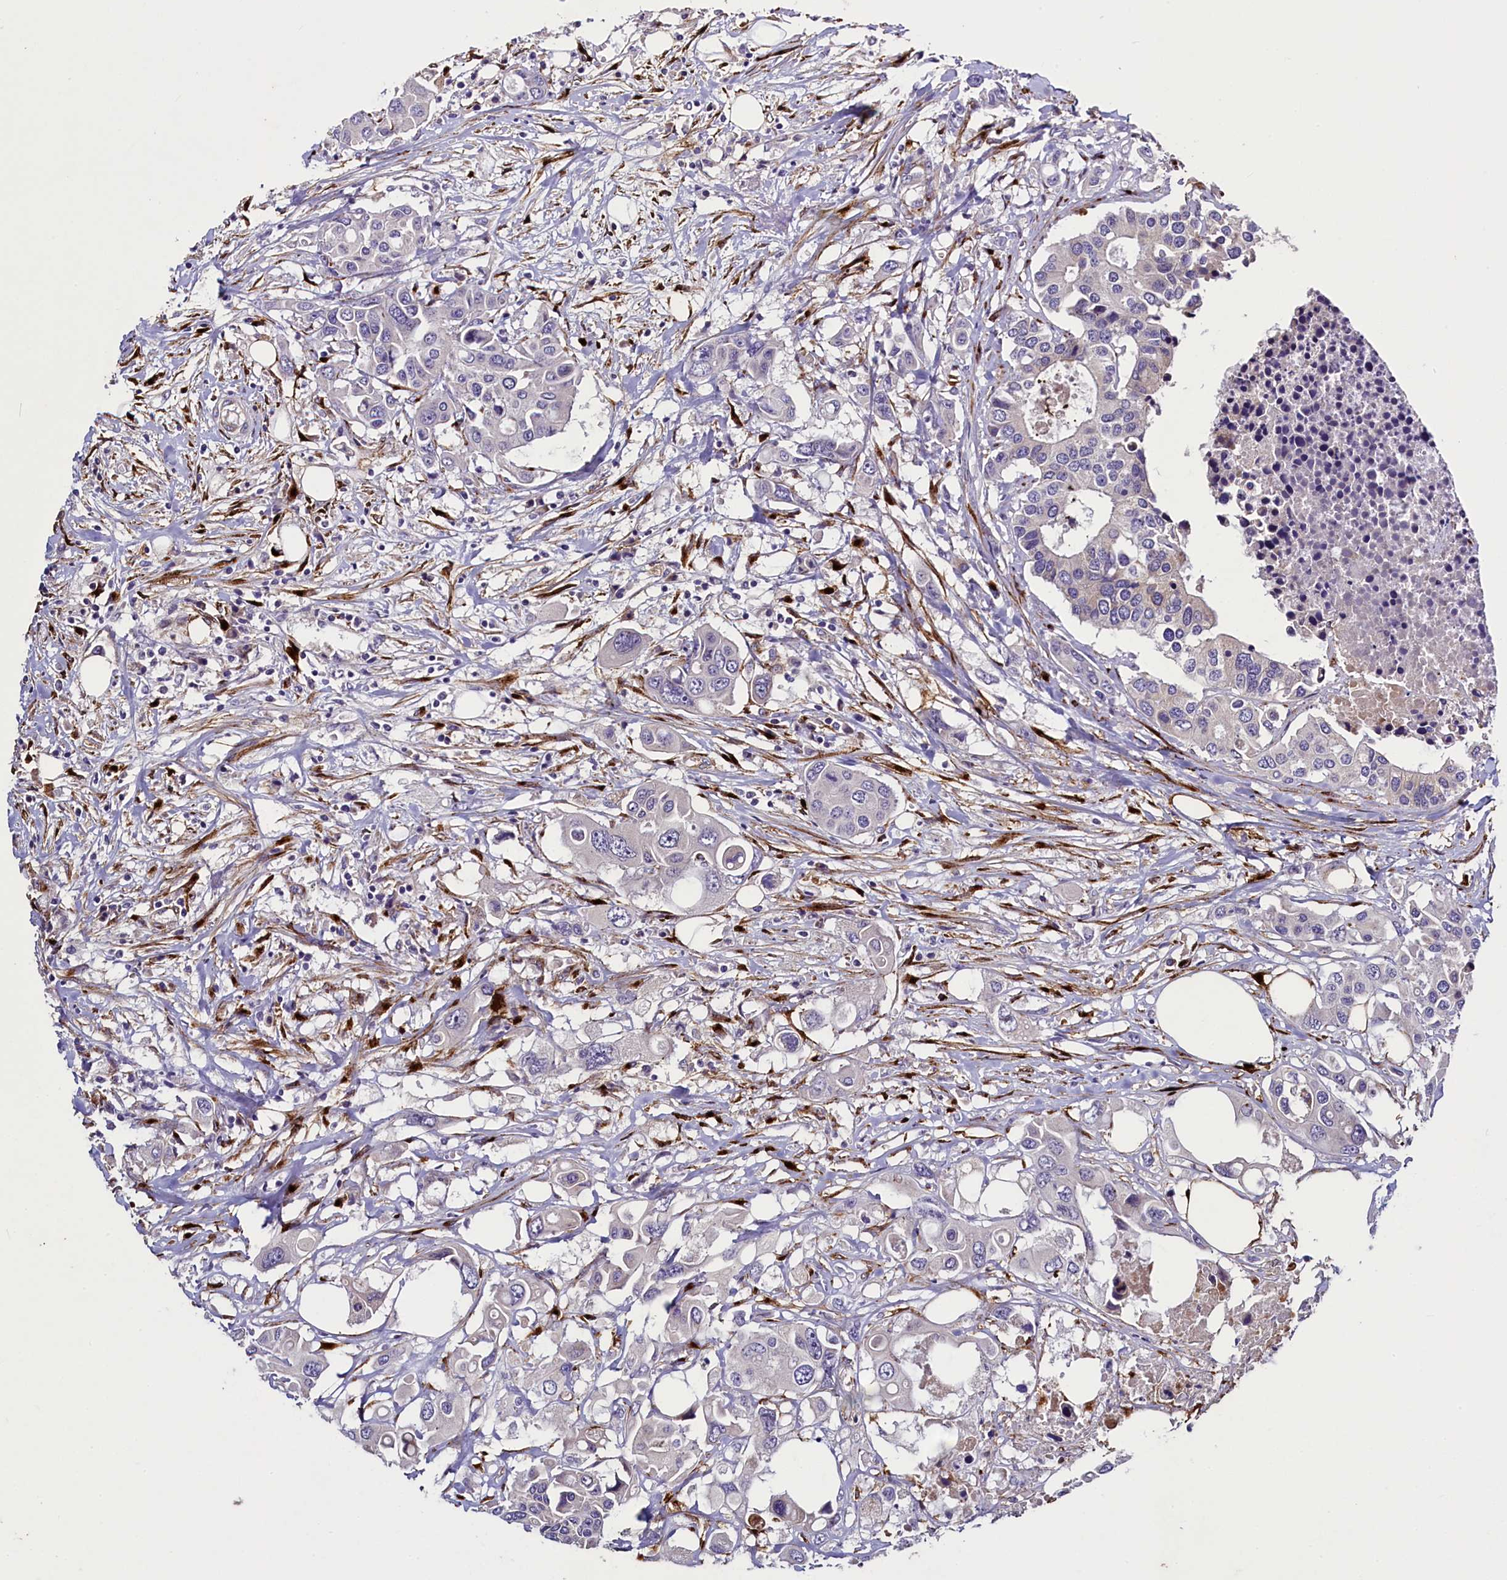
{"staining": {"intensity": "negative", "quantity": "none", "location": "none"}, "tissue": "colorectal cancer", "cell_type": "Tumor cells", "image_type": "cancer", "snomed": [{"axis": "morphology", "description": "Adenocarcinoma, NOS"}, {"axis": "topography", "description": "Colon"}], "caption": "The histopathology image reveals no significant expression in tumor cells of colorectal adenocarcinoma.", "gene": "MRC2", "patient": {"sex": "male", "age": 77}}